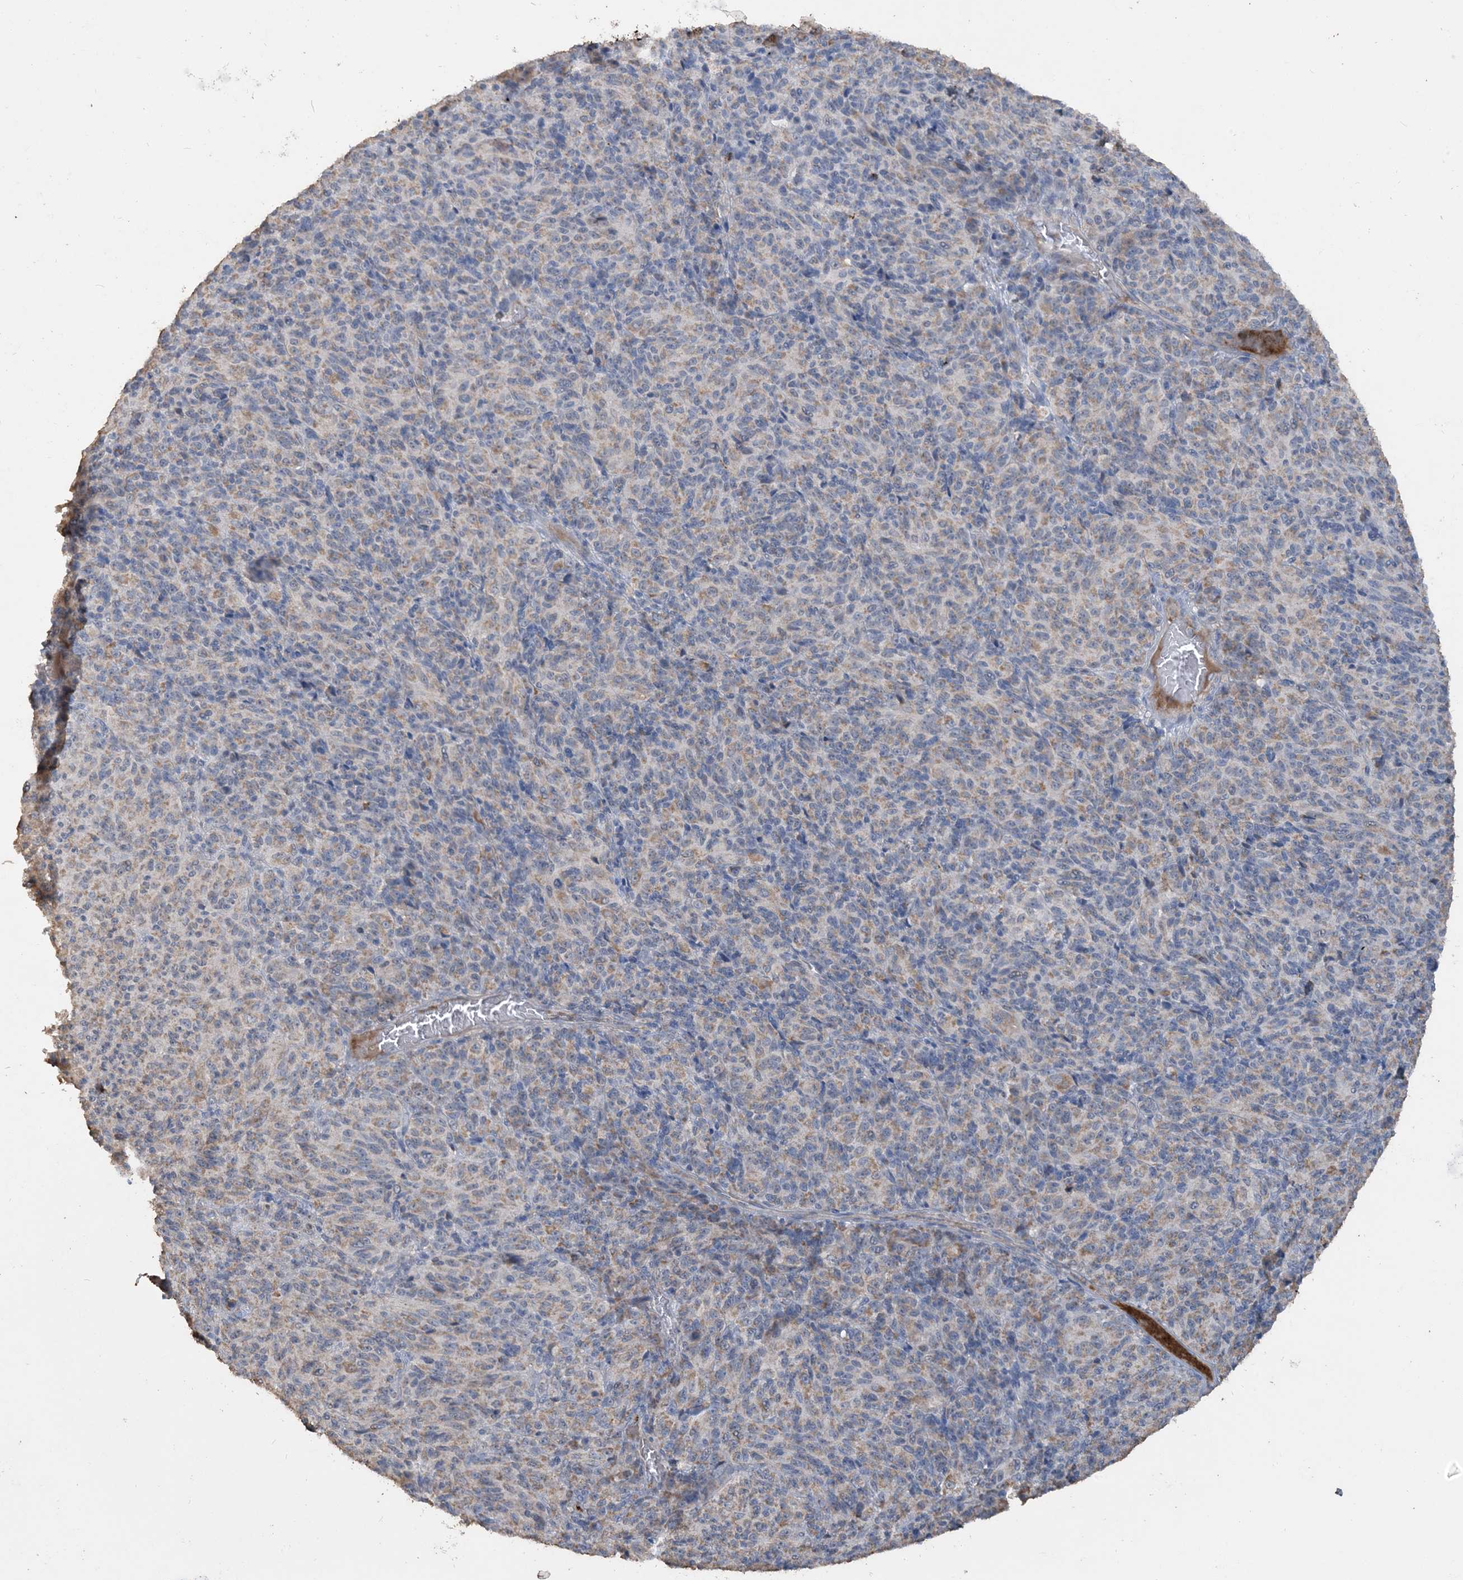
{"staining": {"intensity": "weak", "quantity": "25%-75%", "location": "cytoplasmic/membranous"}, "tissue": "melanoma", "cell_type": "Tumor cells", "image_type": "cancer", "snomed": [{"axis": "morphology", "description": "Malignant melanoma, Metastatic site"}, {"axis": "topography", "description": "Brain"}], "caption": "The micrograph reveals staining of melanoma, revealing weak cytoplasmic/membranous protein positivity (brown color) within tumor cells.", "gene": "SFMBT2", "patient": {"sex": "female", "age": 56}}